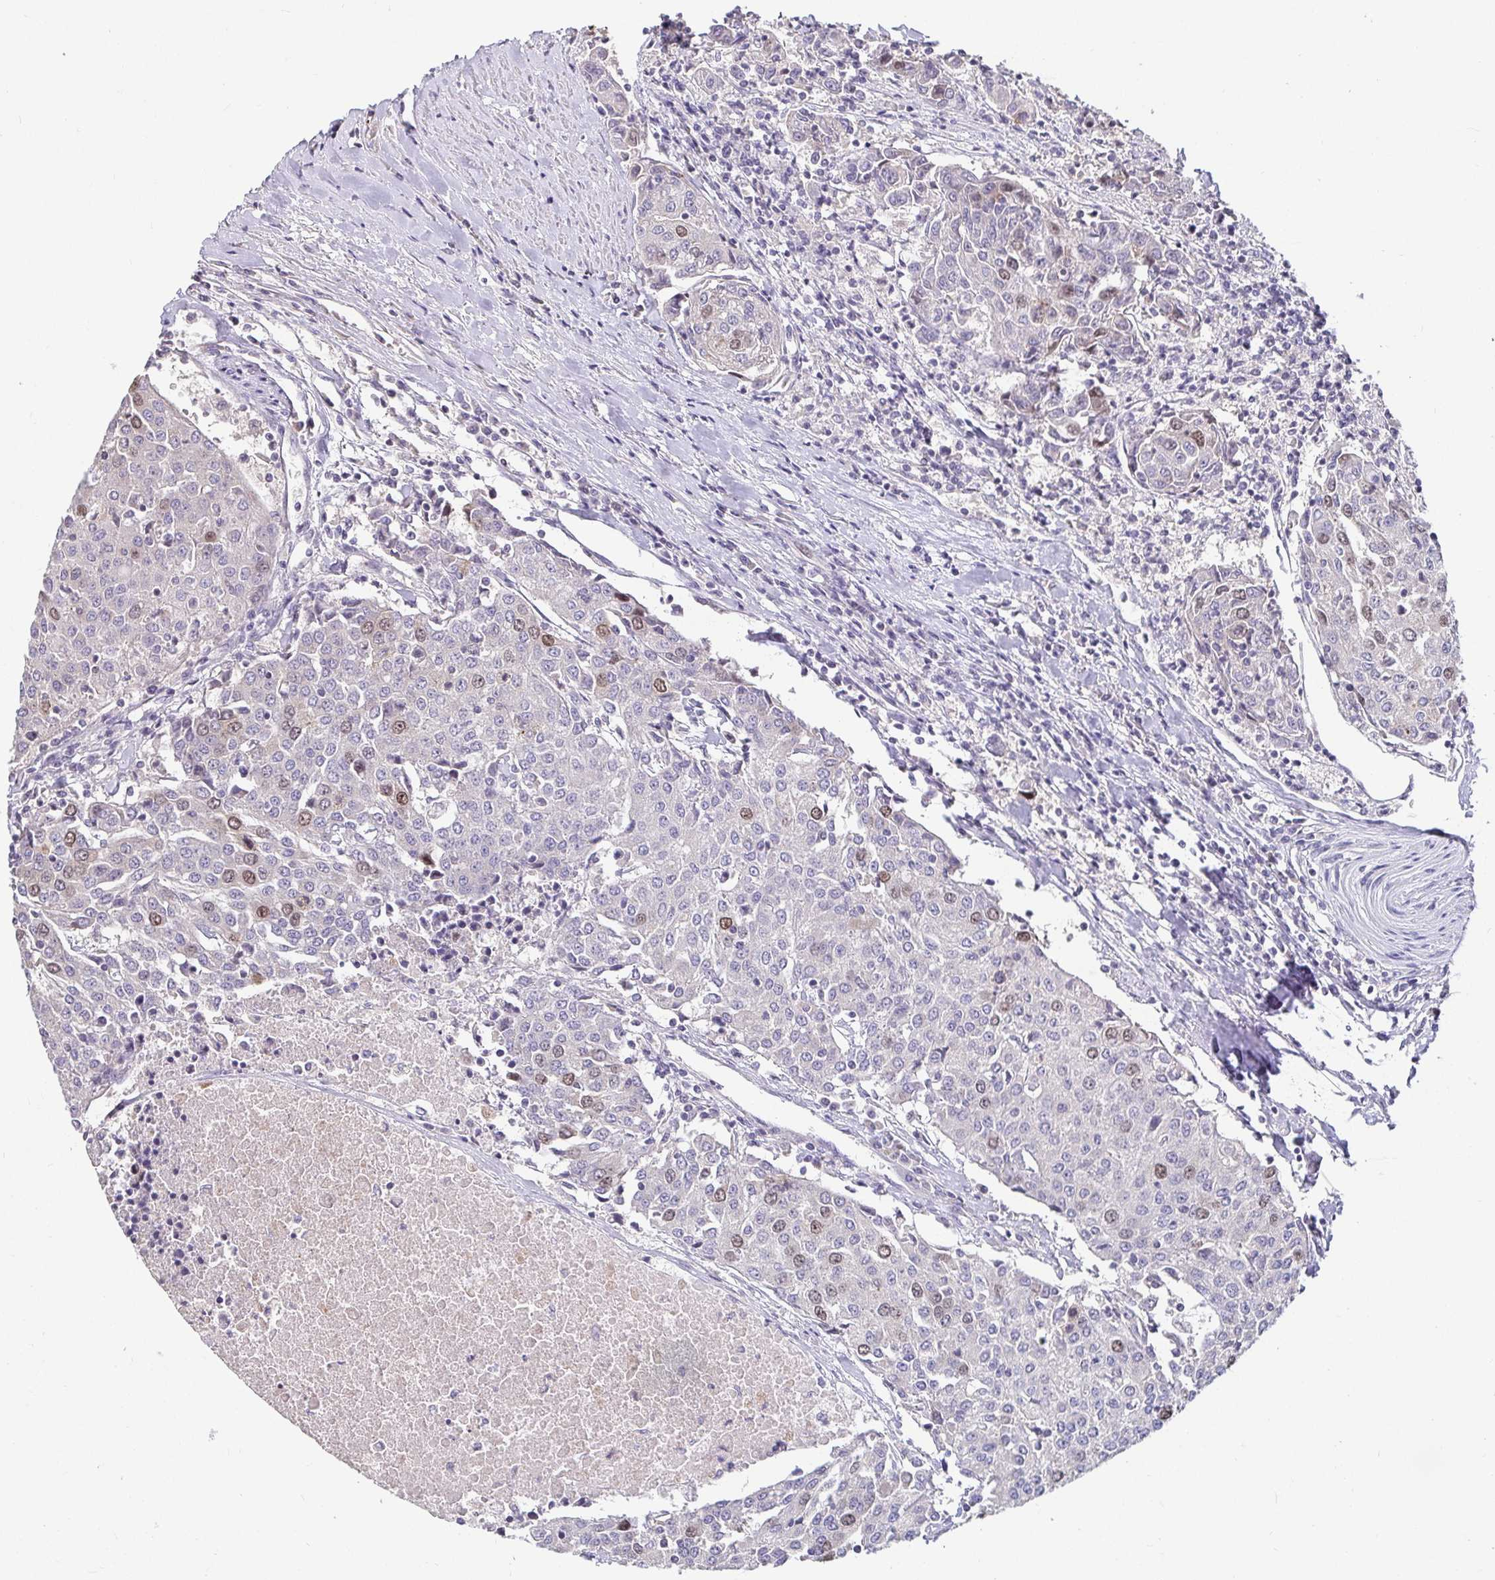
{"staining": {"intensity": "weak", "quantity": "<25%", "location": "nuclear"}, "tissue": "urothelial cancer", "cell_type": "Tumor cells", "image_type": "cancer", "snomed": [{"axis": "morphology", "description": "Urothelial carcinoma, High grade"}, {"axis": "topography", "description": "Urinary bladder"}], "caption": "Urothelial cancer was stained to show a protein in brown. There is no significant positivity in tumor cells.", "gene": "ANLN", "patient": {"sex": "female", "age": 85}}